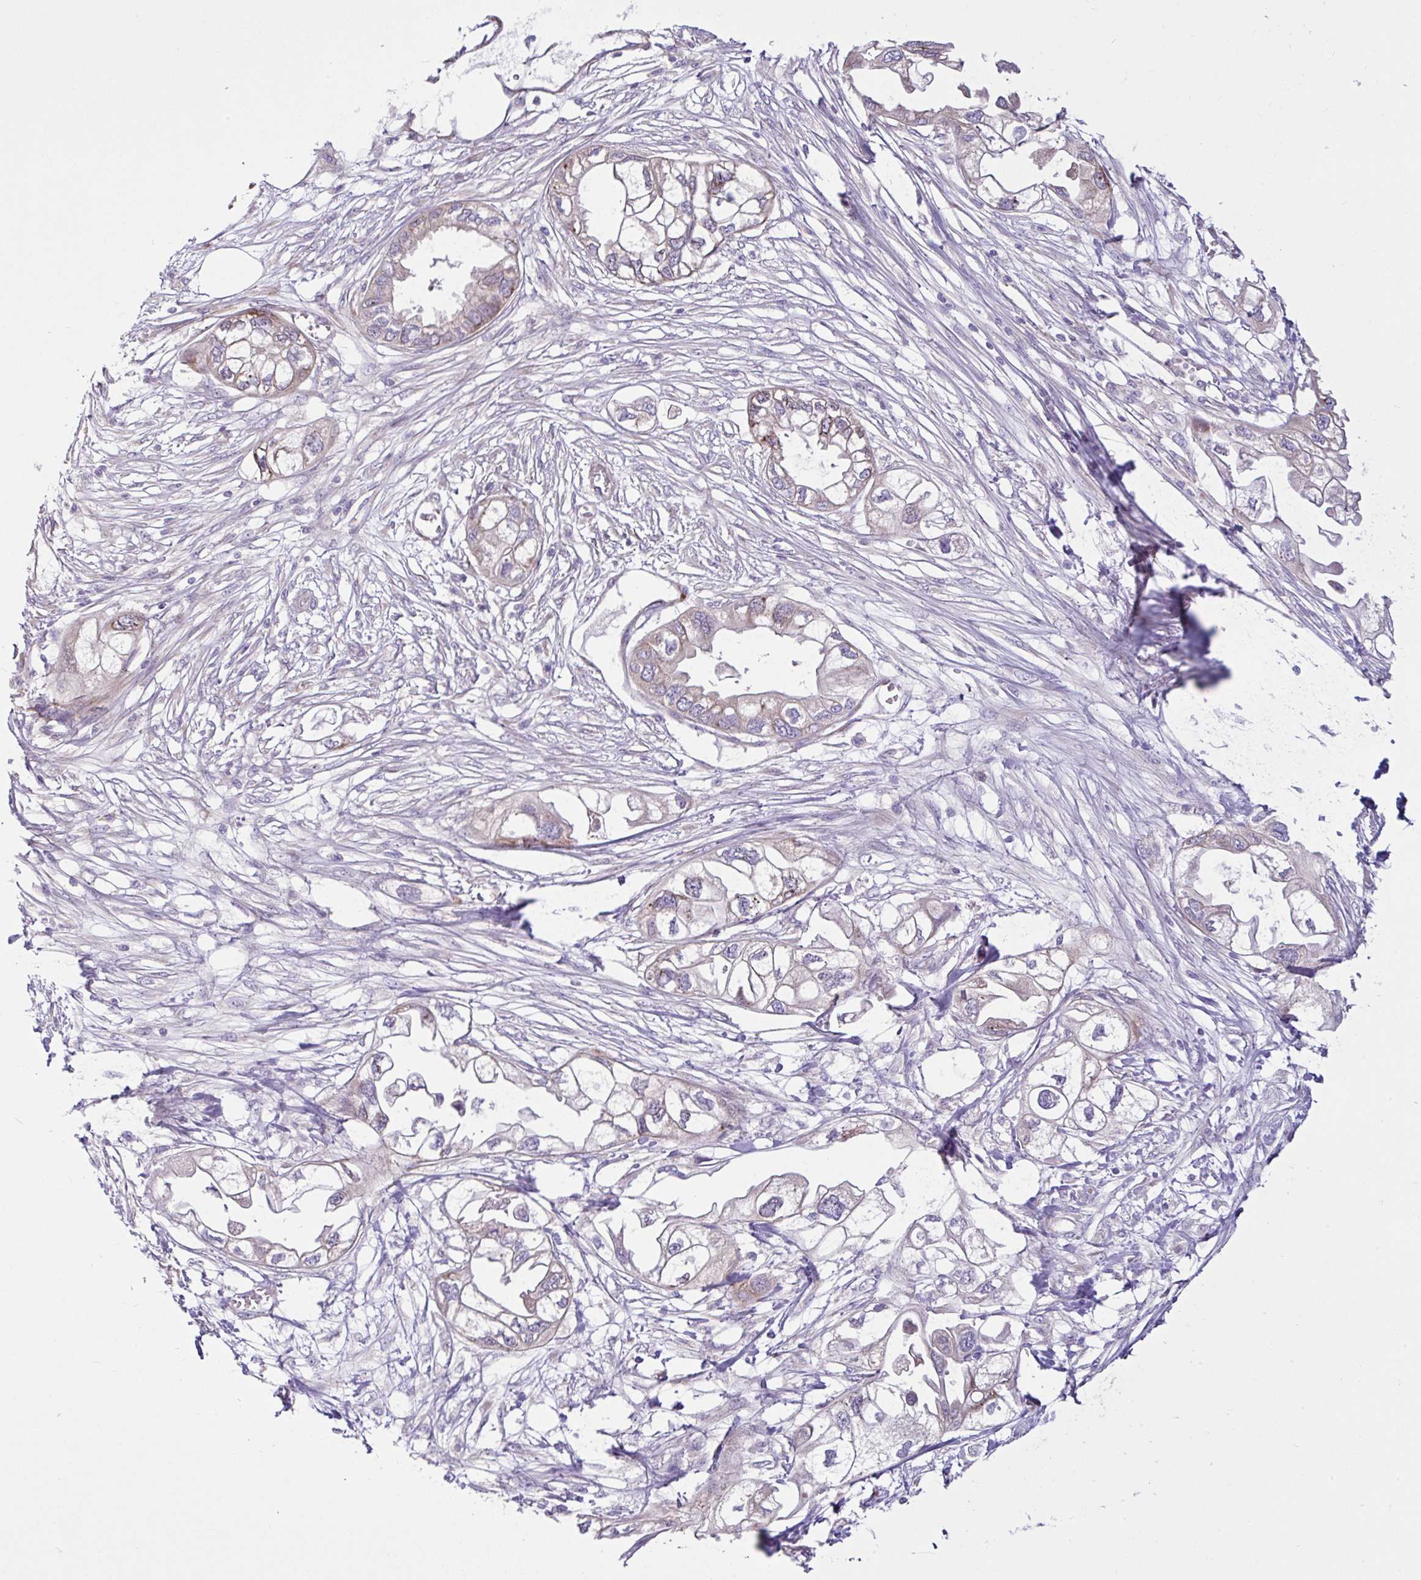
{"staining": {"intensity": "weak", "quantity": "<25%", "location": "cytoplasmic/membranous"}, "tissue": "endometrial cancer", "cell_type": "Tumor cells", "image_type": "cancer", "snomed": [{"axis": "morphology", "description": "Adenocarcinoma, NOS"}, {"axis": "morphology", "description": "Adenocarcinoma, metastatic, NOS"}, {"axis": "topography", "description": "Adipose tissue"}, {"axis": "topography", "description": "Endometrium"}], "caption": "A micrograph of endometrial cancer (adenocarcinoma) stained for a protein exhibits no brown staining in tumor cells.", "gene": "NTPCR", "patient": {"sex": "female", "age": 67}}